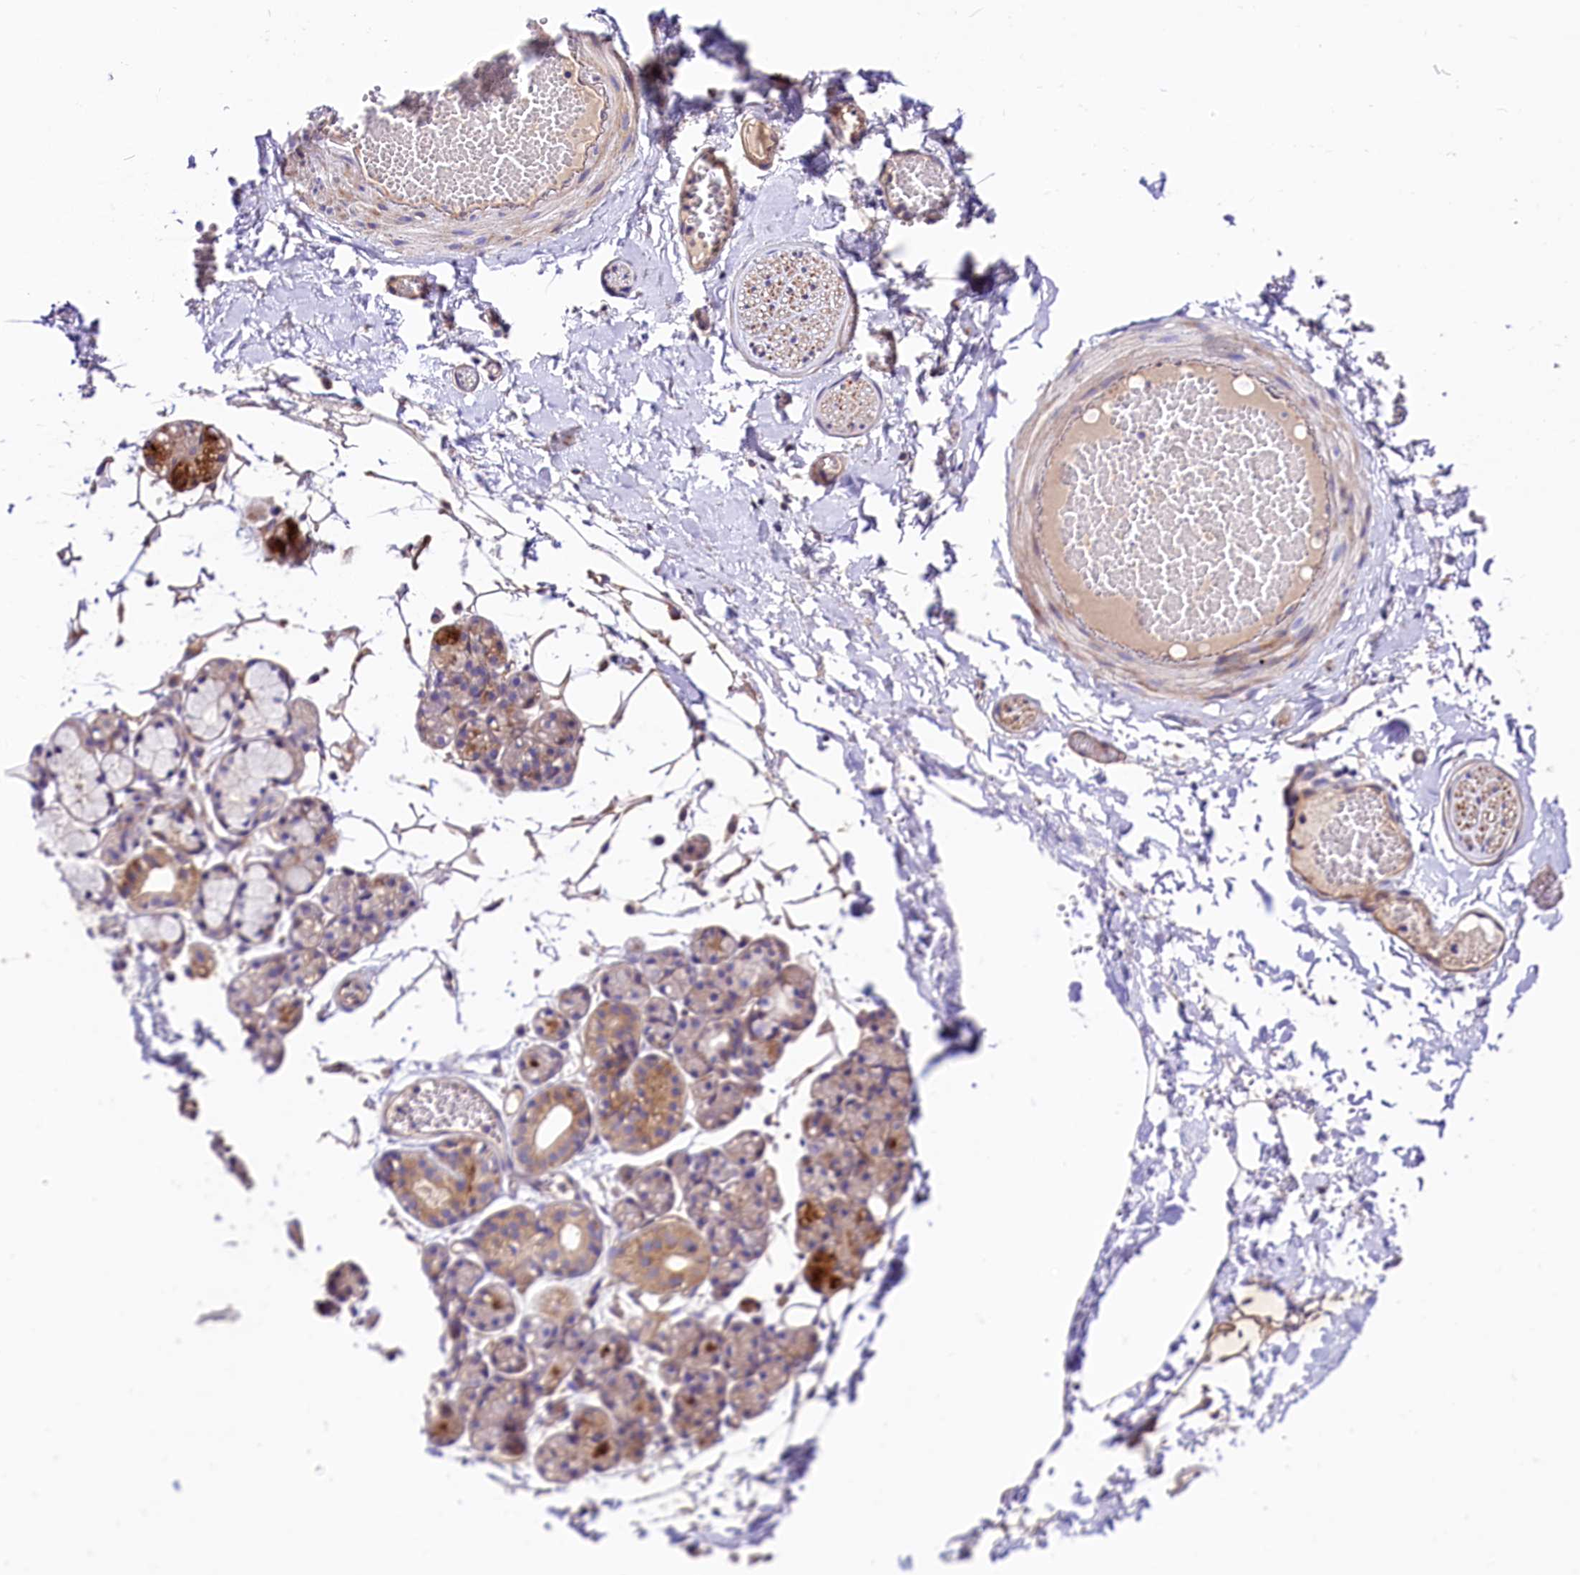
{"staining": {"intensity": "moderate", "quantity": "25%-75%", "location": "cytoplasmic/membranous"}, "tissue": "salivary gland", "cell_type": "Glandular cells", "image_type": "normal", "snomed": [{"axis": "morphology", "description": "Normal tissue, NOS"}, {"axis": "topography", "description": "Salivary gland"}], "caption": "The immunohistochemical stain labels moderate cytoplasmic/membranous positivity in glandular cells of normal salivary gland. (DAB (3,3'-diaminobenzidine) = brown stain, brightfield microscopy at high magnification).", "gene": "ARMC6", "patient": {"sex": "male", "age": 63}}